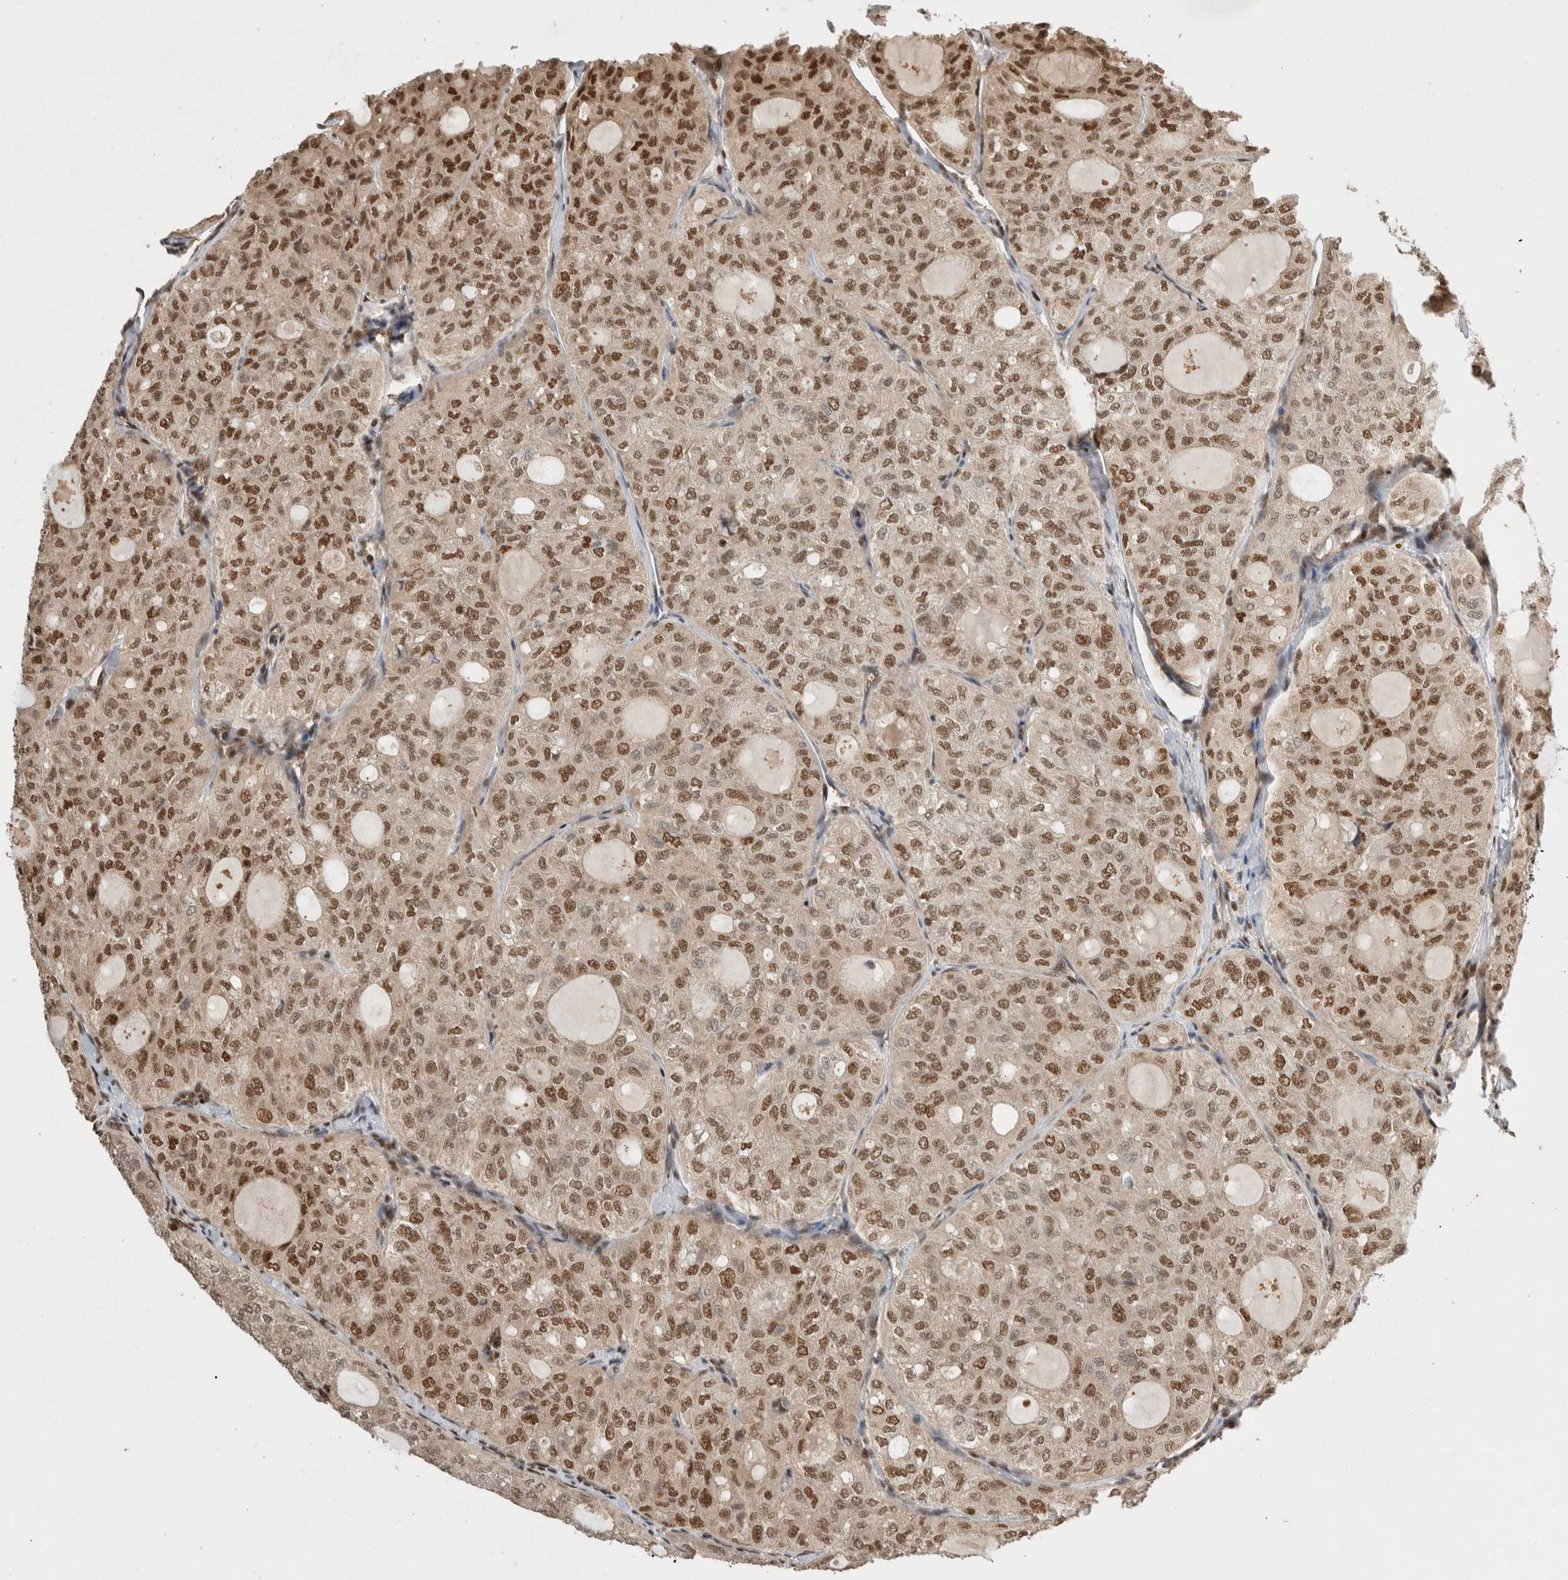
{"staining": {"intensity": "moderate", "quantity": ">75%", "location": "nuclear"}, "tissue": "thyroid cancer", "cell_type": "Tumor cells", "image_type": "cancer", "snomed": [{"axis": "morphology", "description": "Follicular adenoma carcinoma, NOS"}, {"axis": "topography", "description": "Thyroid gland"}], "caption": "Moderate nuclear protein expression is appreciated in about >75% of tumor cells in thyroid cancer.", "gene": "SNRNP40", "patient": {"sex": "male", "age": 75}}